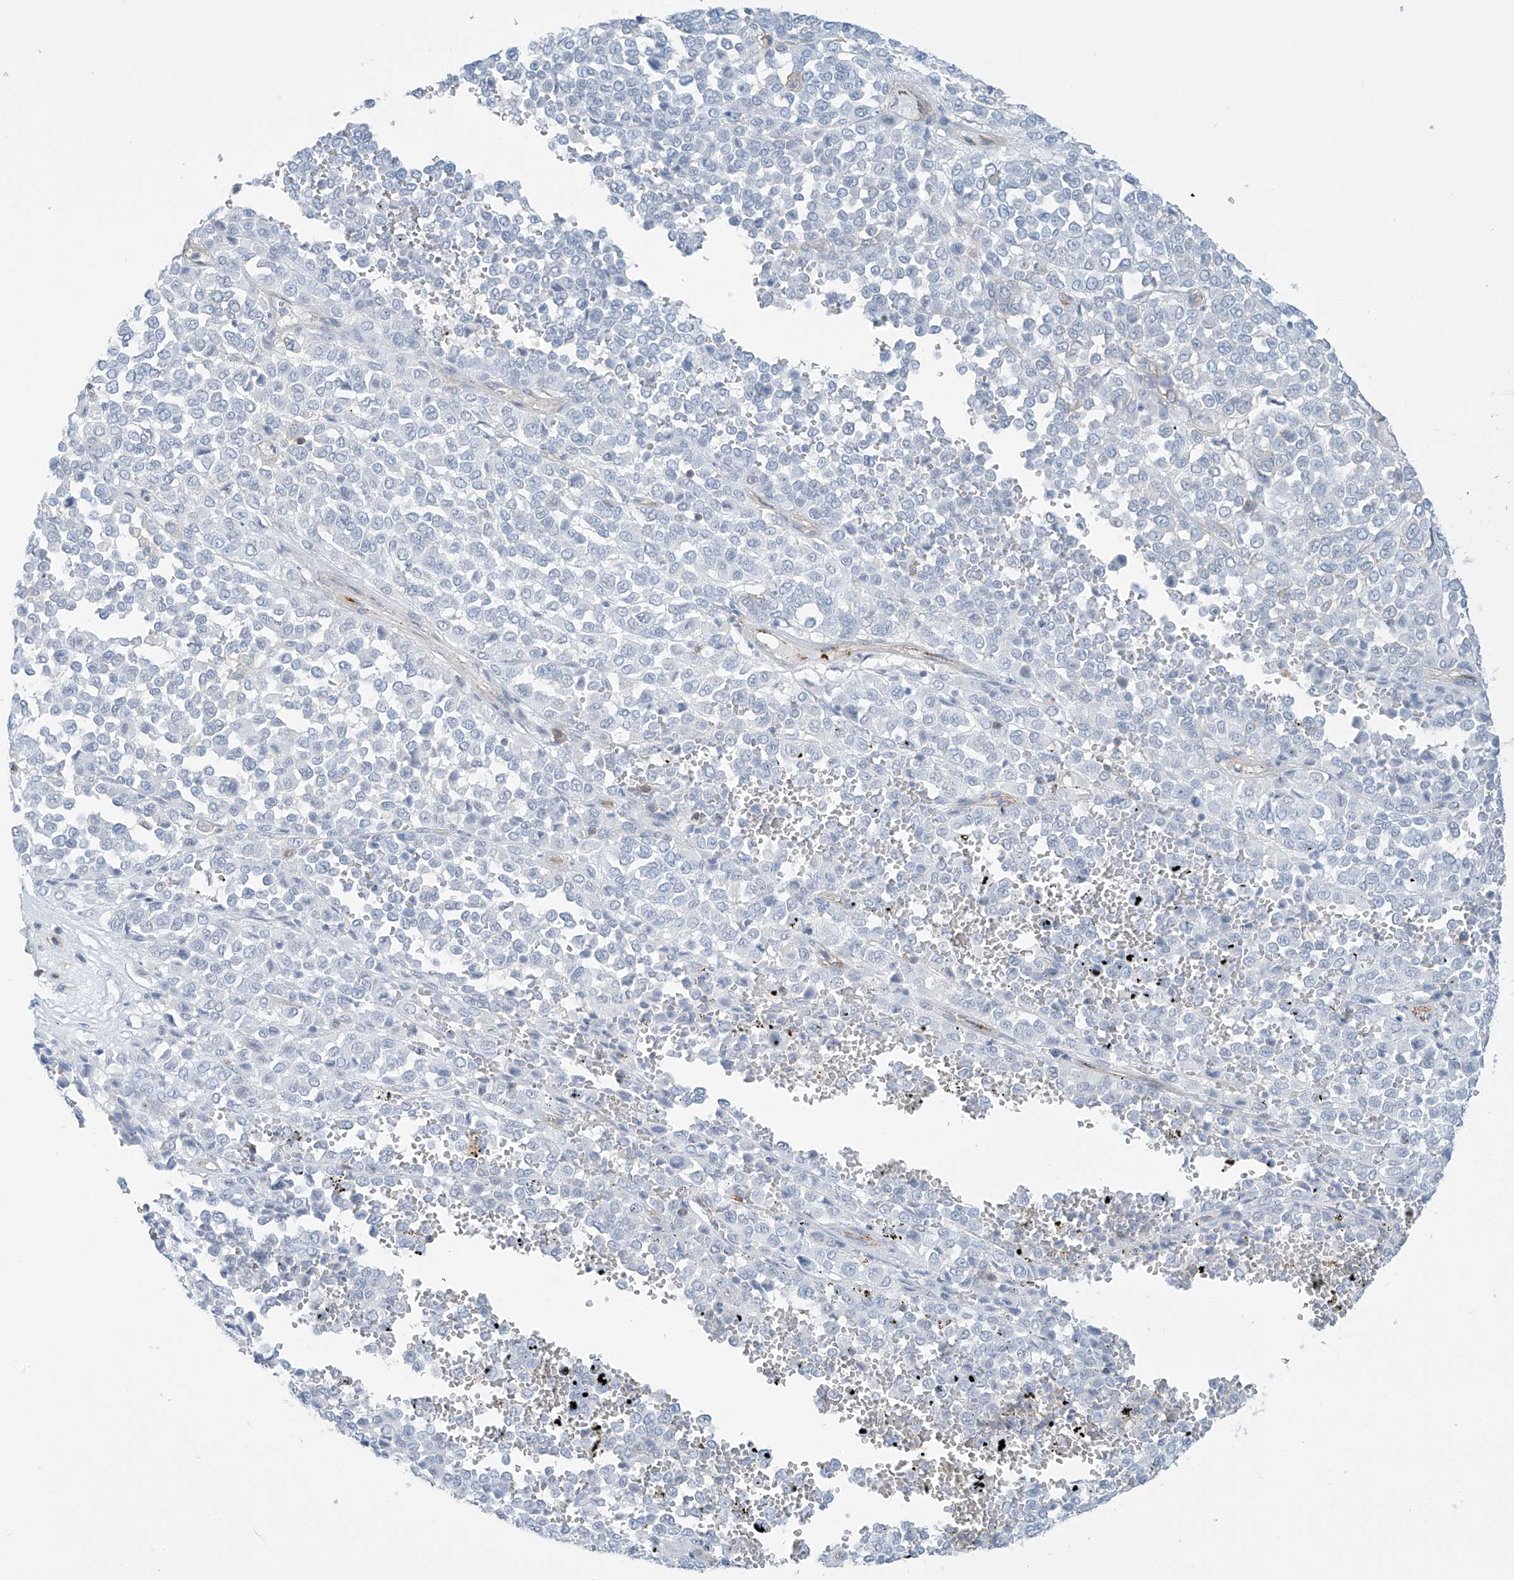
{"staining": {"intensity": "negative", "quantity": "none", "location": "none"}, "tissue": "melanoma", "cell_type": "Tumor cells", "image_type": "cancer", "snomed": [{"axis": "morphology", "description": "Malignant melanoma, Metastatic site"}, {"axis": "topography", "description": "Pancreas"}], "caption": "This is an immunohistochemistry photomicrograph of human malignant melanoma (metastatic site). There is no staining in tumor cells.", "gene": "ZNF846", "patient": {"sex": "female", "age": 30}}